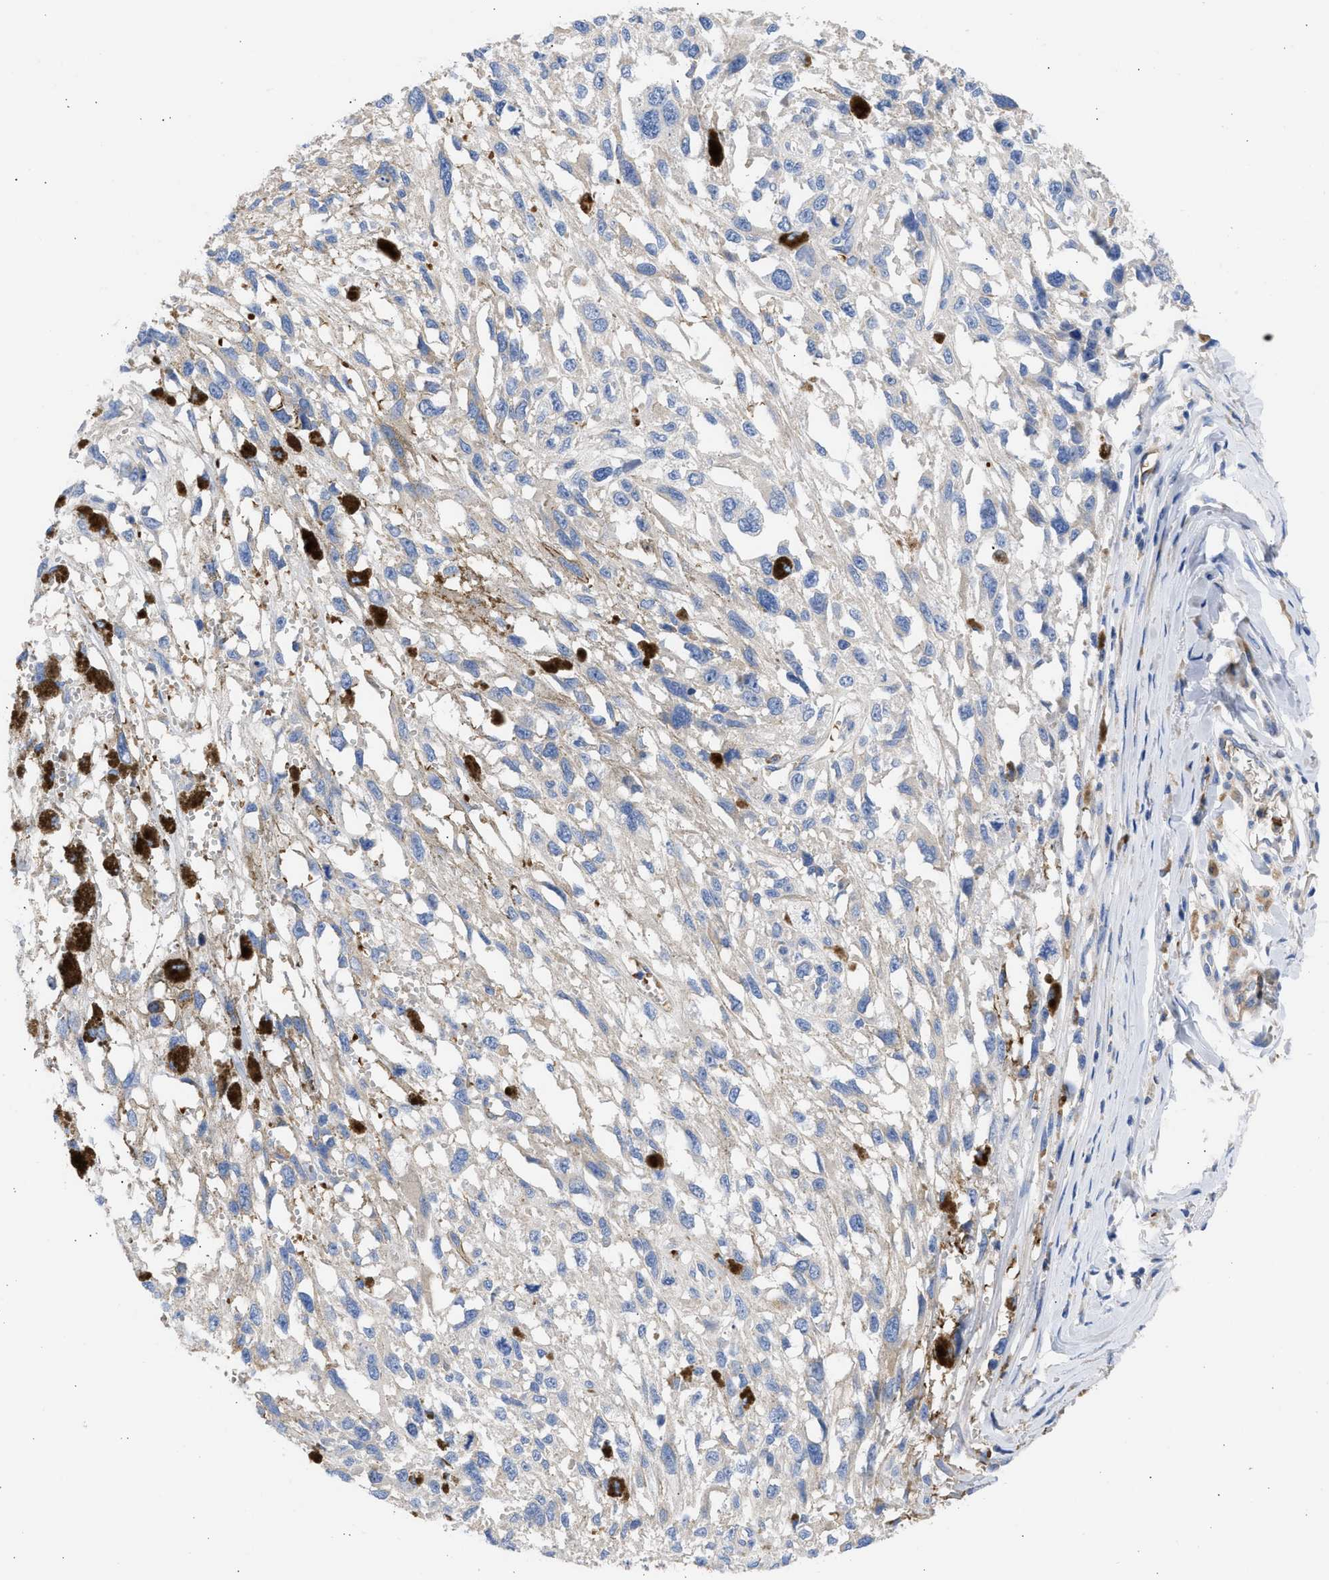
{"staining": {"intensity": "negative", "quantity": "none", "location": "none"}, "tissue": "melanoma", "cell_type": "Tumor cells", "image_type": "cancer", "snomed": [{"axis": "morphology", "description": "Malignant melanoma, Metastatic site"}, {"axis": "topography", "description": "Lymph node"}], "caption": "Immunohistochemistry (IHC) histopathology image of neoplastic tissue: human melanoma stained with DAB (3,3'-diaminobenzidine) shows no significant protein positivity in tumor cells.", "gene": "BTG3", "patient": {"sex": "male", "age": 59}}